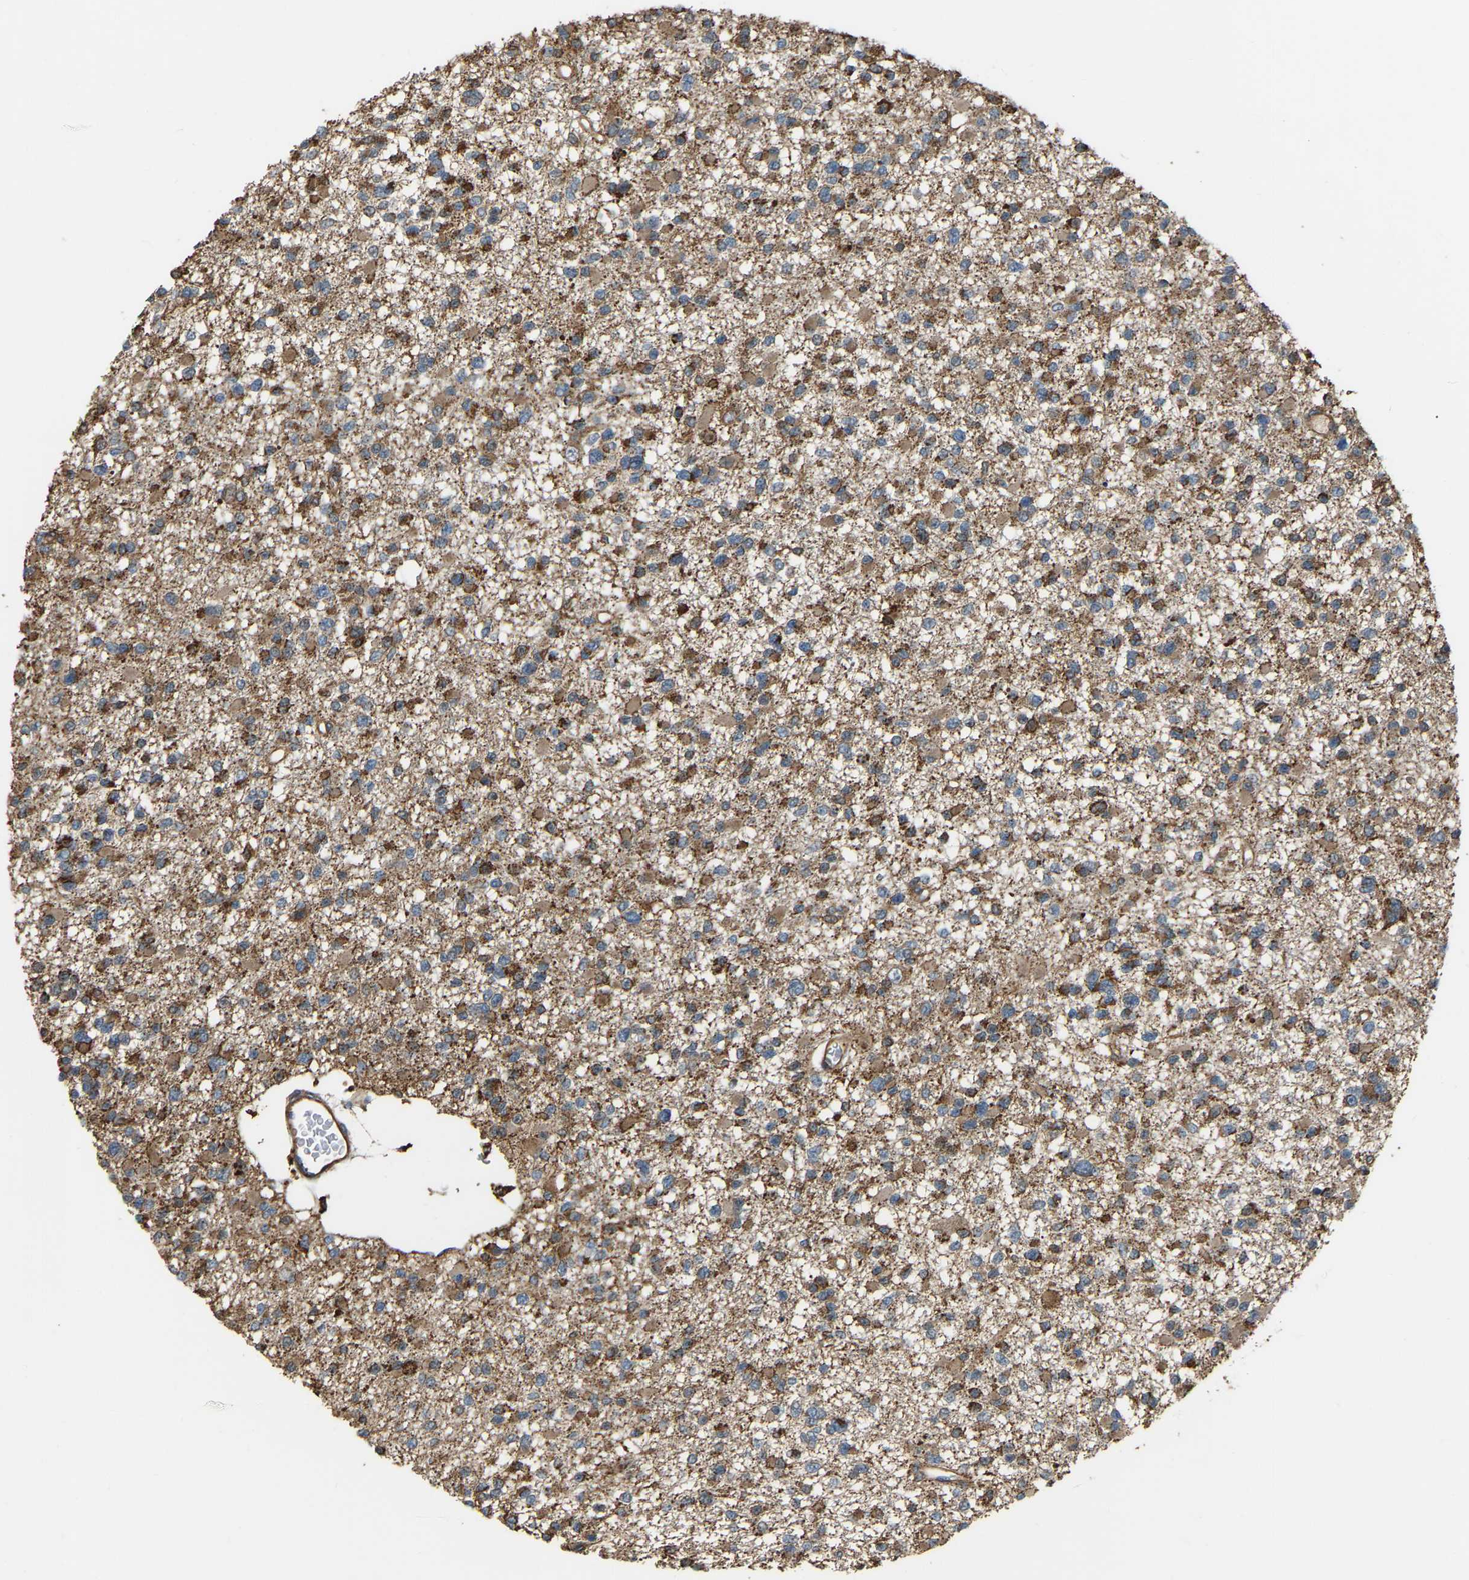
{"staining": {"intensity": "moderate", "quantity": ">75%", "location": "cytoplasmic/membranous"}, "tissue": "glioma", "cell_type": "Tumor cells", "image_type": "cancer", "snomed": [{"axis": "morphology", "description": "Glioma, malignant, Low grade"}, {"axis": "topography", "description": "Brain"}], "caption": "Protein analysis of glioma tissue demonstrates moderate cytoplasmic/membranous staining in approximately >75% of tumor cells.", "gene": "SAMD9L", "patient": {"sex": "female", "age": 22}}